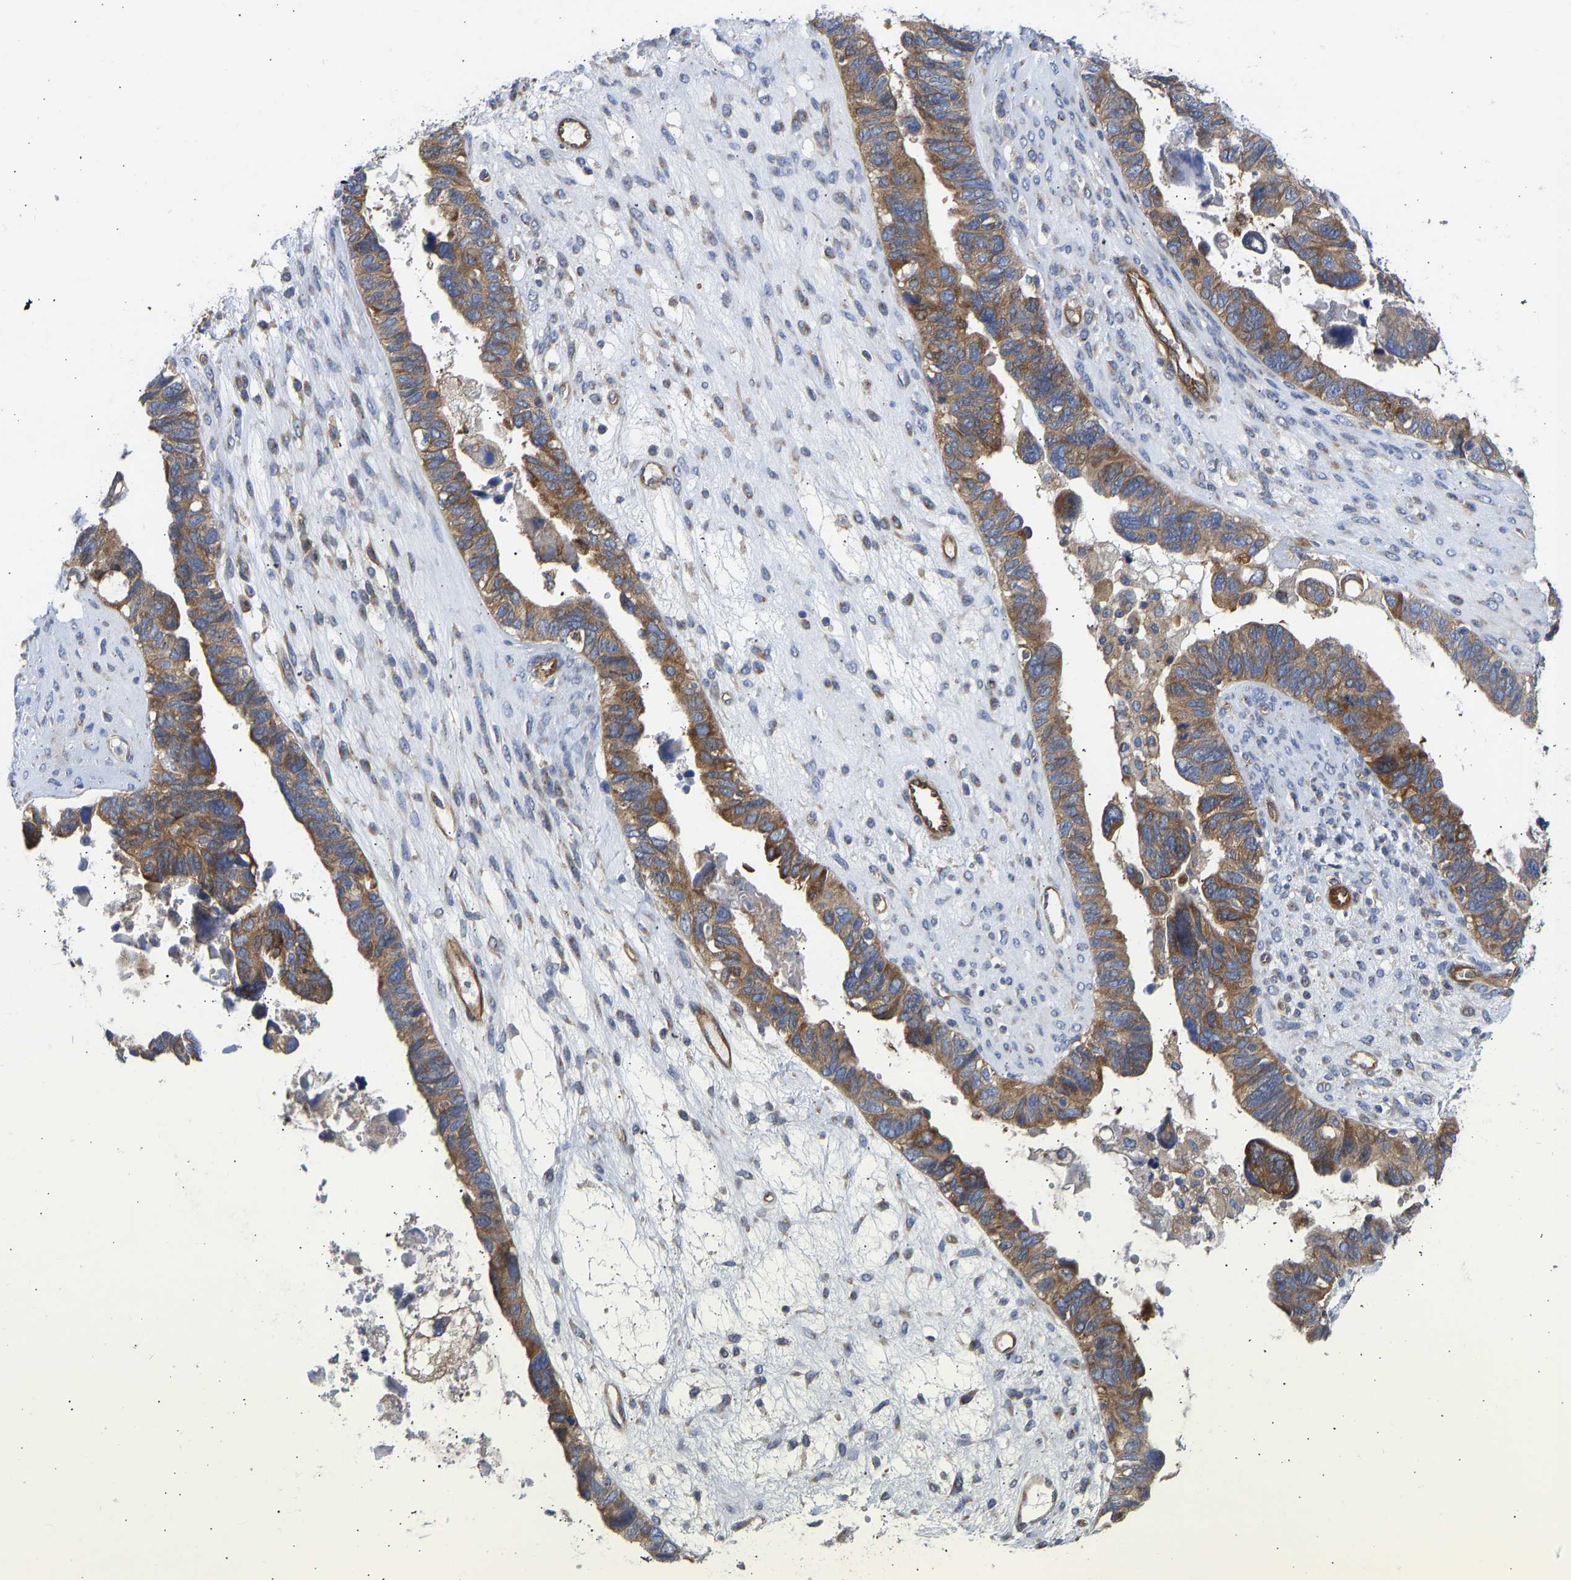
{"staining": {"intensity": "moderate", "quantity": ">75%", "location": "cytoplasmic/membranous"}, "tissue": "ovarian cancer", "cell_type": "Tumor cells", "image_type": "cancer", "snomed": [{"axis": "morphology", "description": "Cystadenocarcinoma, serous, NOS"}, {"axis": "topography", "description": "Ovary"}], "caption": "Ovarian cancer stained with a brown dye reveals moderate cytoplasmic/membranous positive staining in about >75% of tumor cells.", "gene": "MYO1C", "patient": {"sex": "female", "age": 79}}